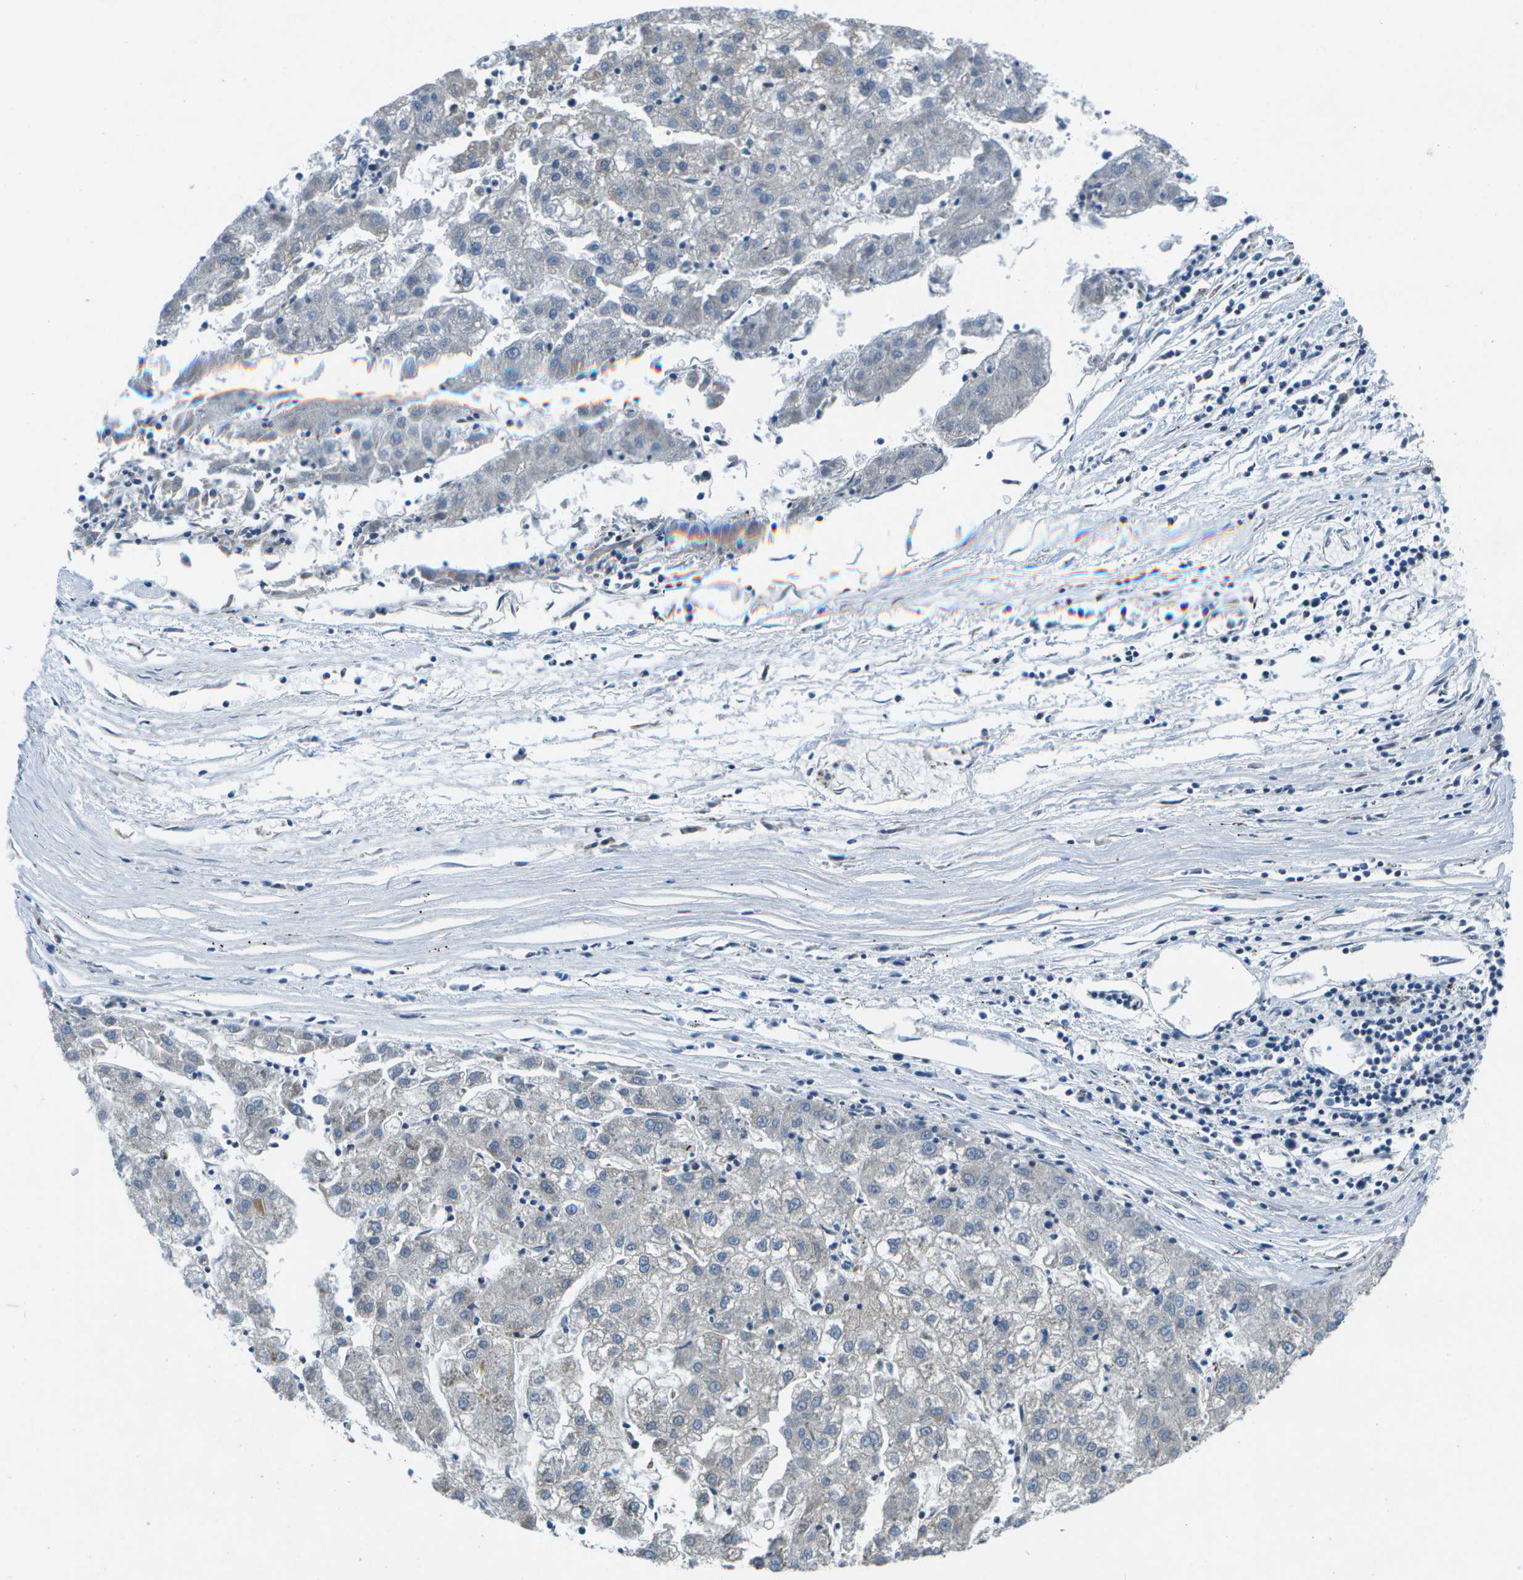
{"staining": {"intensity": "negative", "quantity": "none", "location": "none"}, "tissue": "liver cancer", "cell_type": "Tumor cells", "image_type": "cancer", "snomed": [{"axis": "morphology", "description": "Carcinoma, Hepatocellular, NOS"}, {"axis": "topography", "description": "Liver"}], "caption": "Immunohistochemistry (IHC) photomicrograph of hepatocellular carcinoma (liver) stained for a protein (brown), which demonstrates no expression in tumor cells.", "gene": "GDF5", "patient": {"sex": "male", "age": 72}}